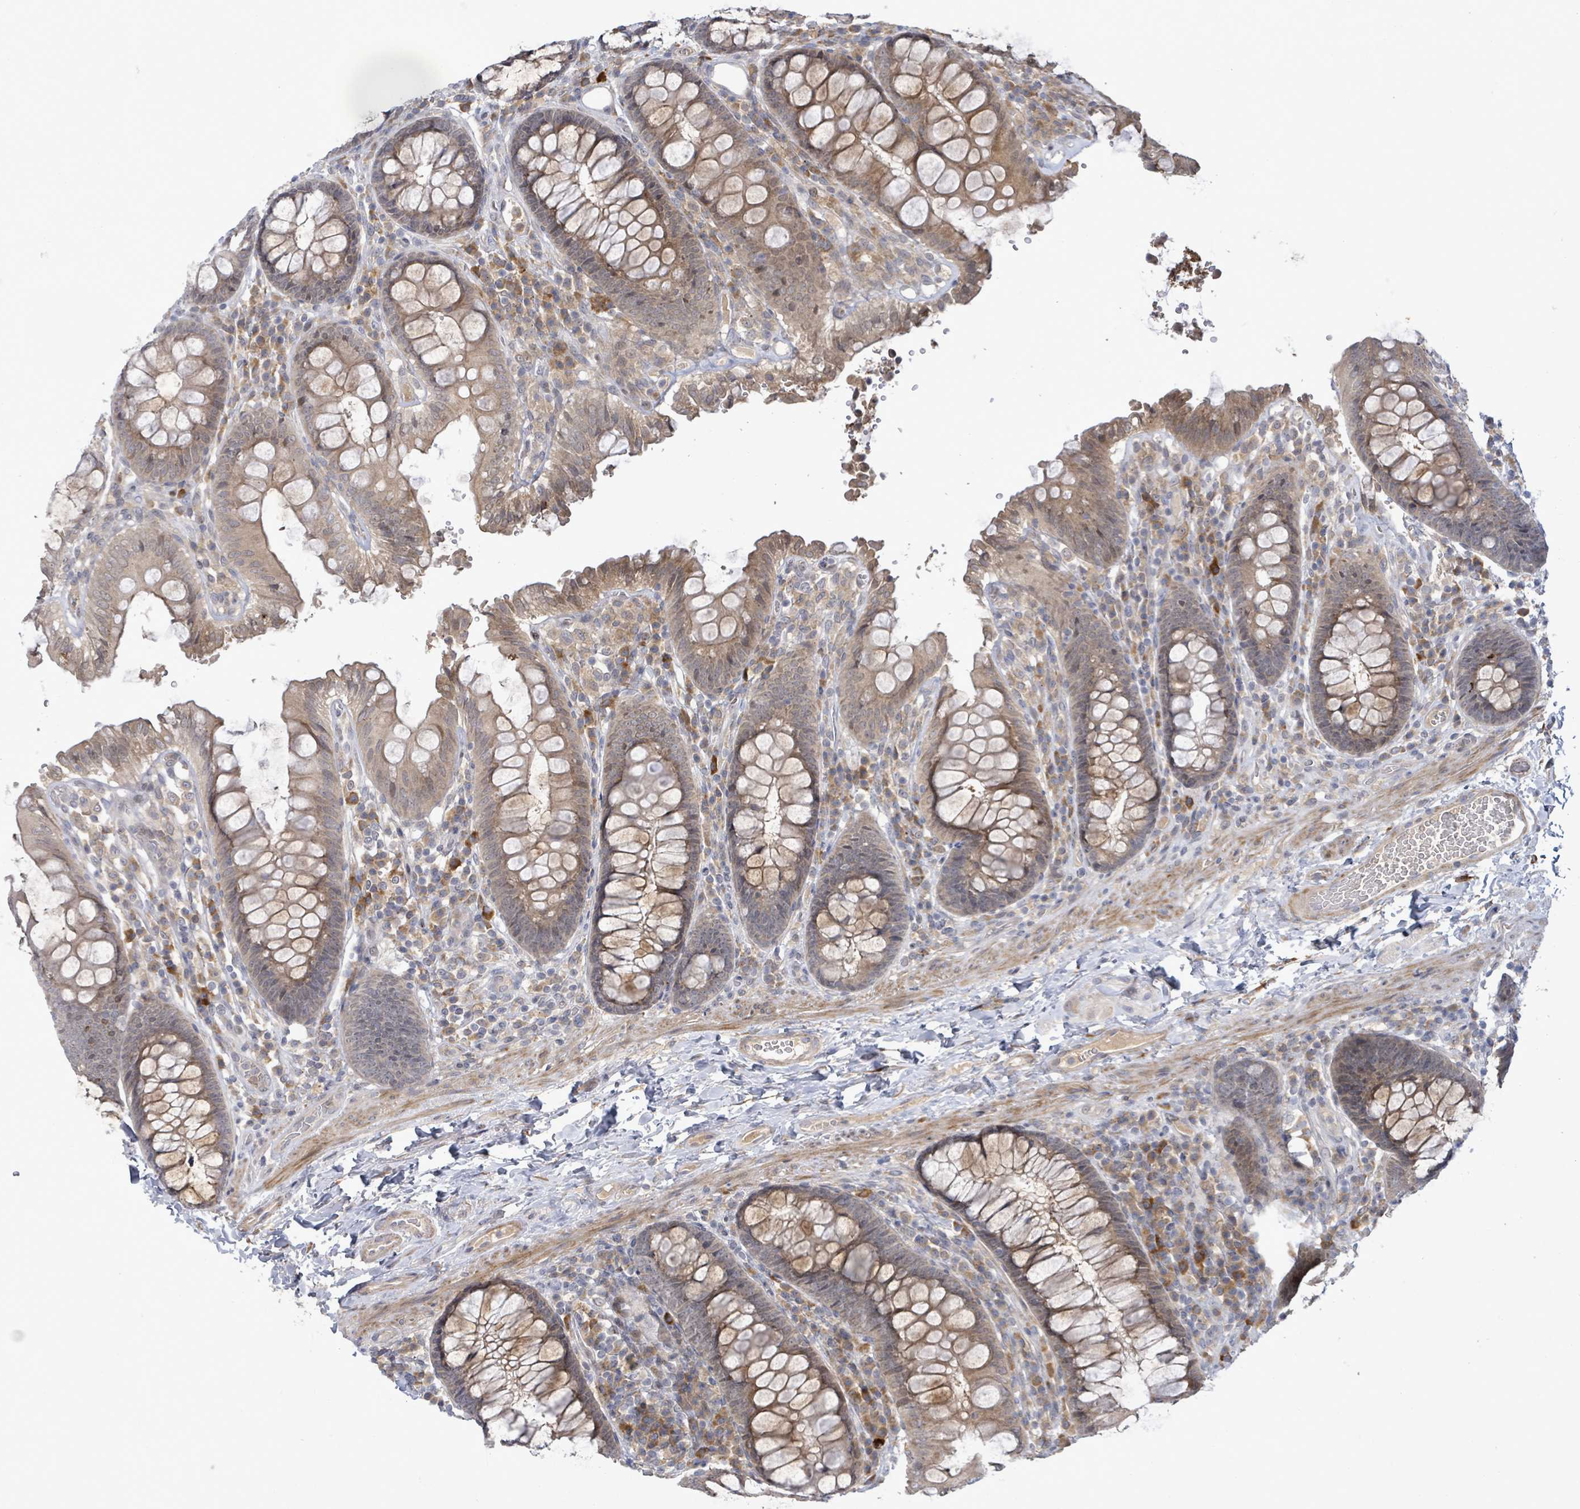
{"staining": {"intensity": "weak", "quantity": ">75%", "location": "cytoplasmic/membranous"}, "tissue": "colon", "cell_type": "Endothelial cells", "image_type": "normal", "snomed": [{"axis": "morphology", "description": "Normal tissue, NOS"}, {"axis": "topography", "description": "Colon"}], "caption": "Protein expression by immunohistochemistry displays weak cytoplasmic/membranous positivity in about >75% of endothelial cells in unremarkable colon. (DAB = brown stain, brightfield microscopy at high magnification).", "gene": "SLIT3", "patient": {"sex": "male", "age": 84}}